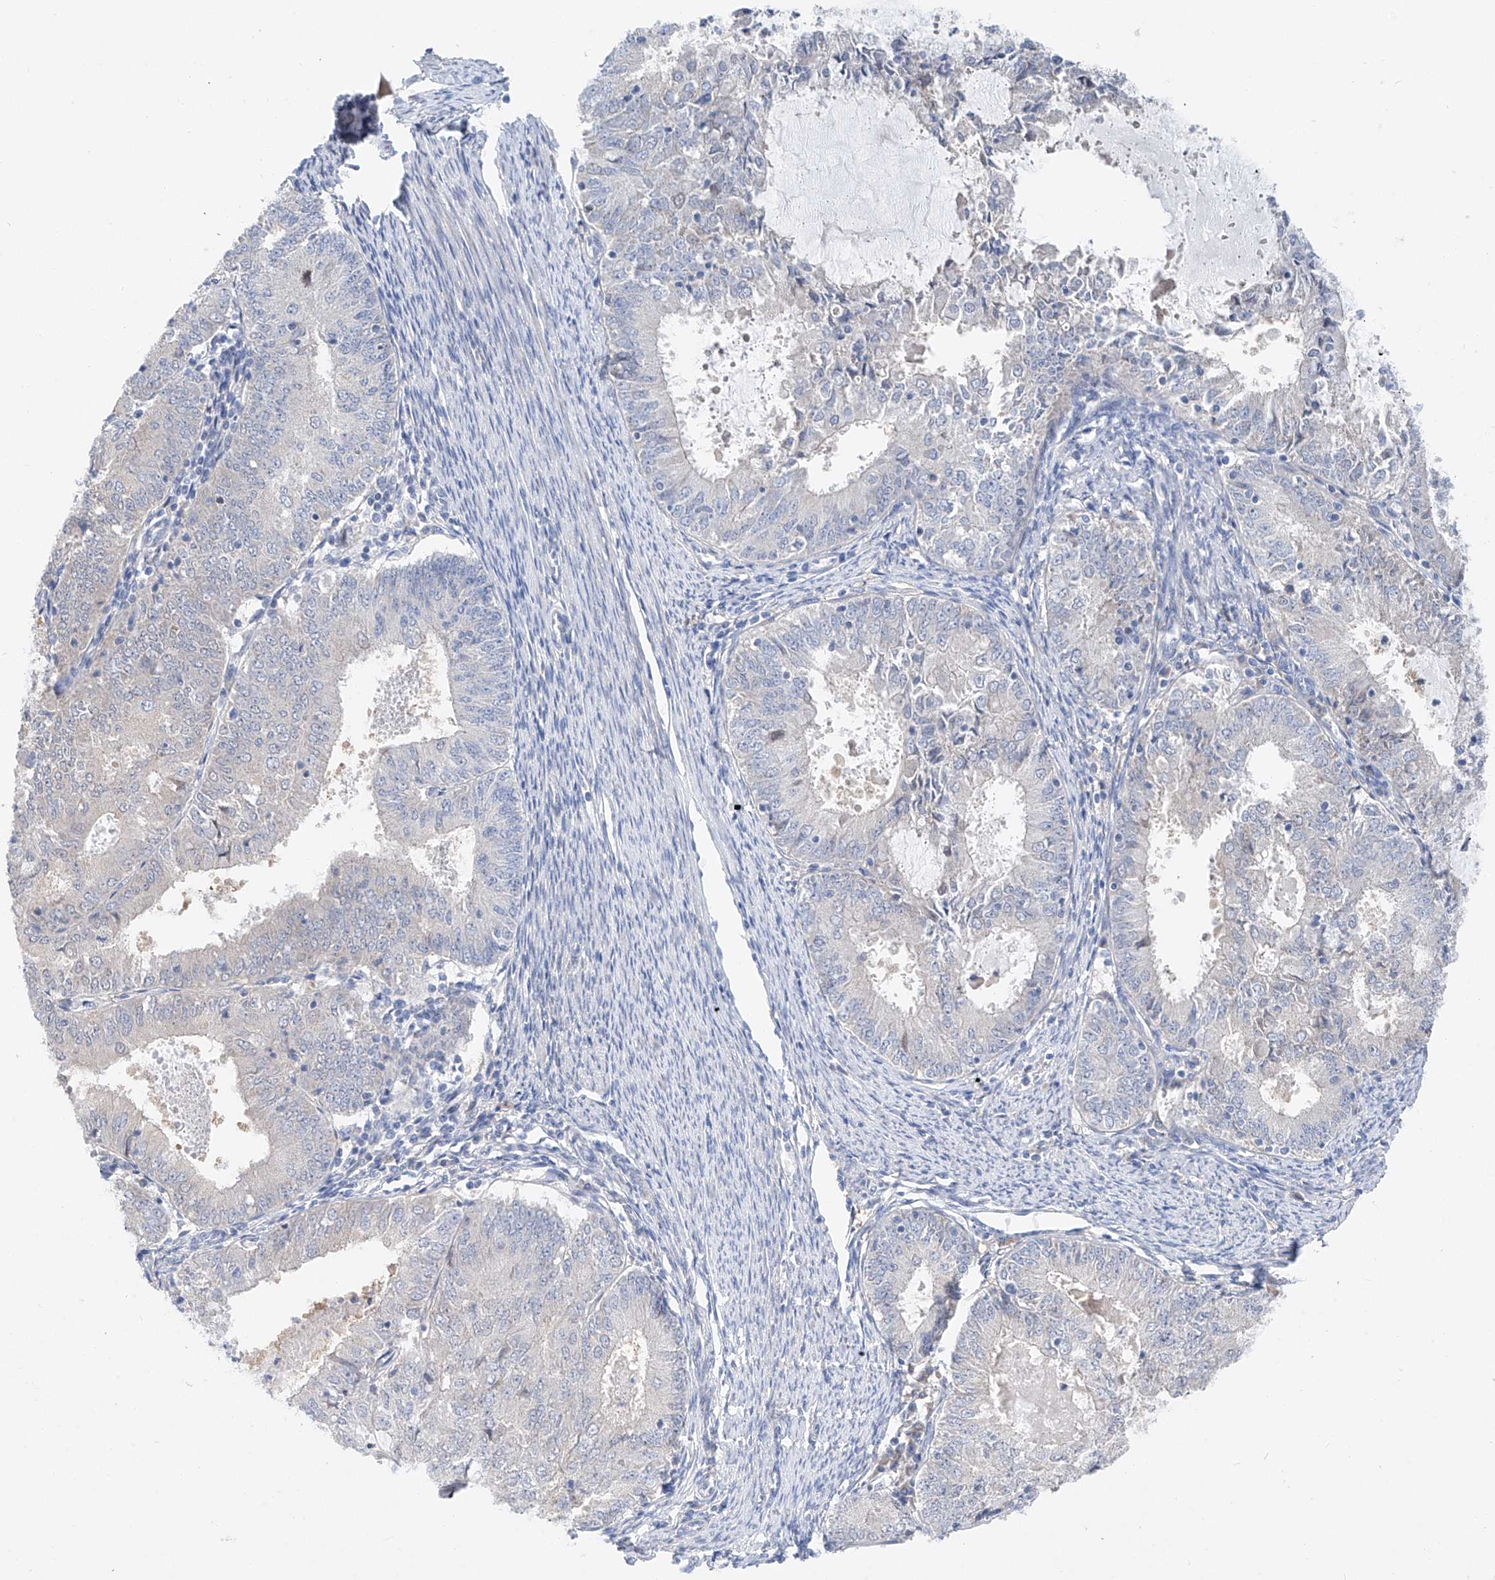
{"staining": {"intensity": "negative", "quantity": "none", "location": "none"}, "tissue": "endometrial cancer", "cell_type": "Tumor cells", "image_type": "cancer", "snomed": [{"axis": "morphology", "description": "Adenocarcinoma, NOS"}, {"axis": "topography", "description": "Endometrium"}], "caption": "Protein analysis of endometrial cancer demonstrates no significant staining in tumor cells.", "gene": "FUCA2", "patient": {"sex": "female", "age": 57}}